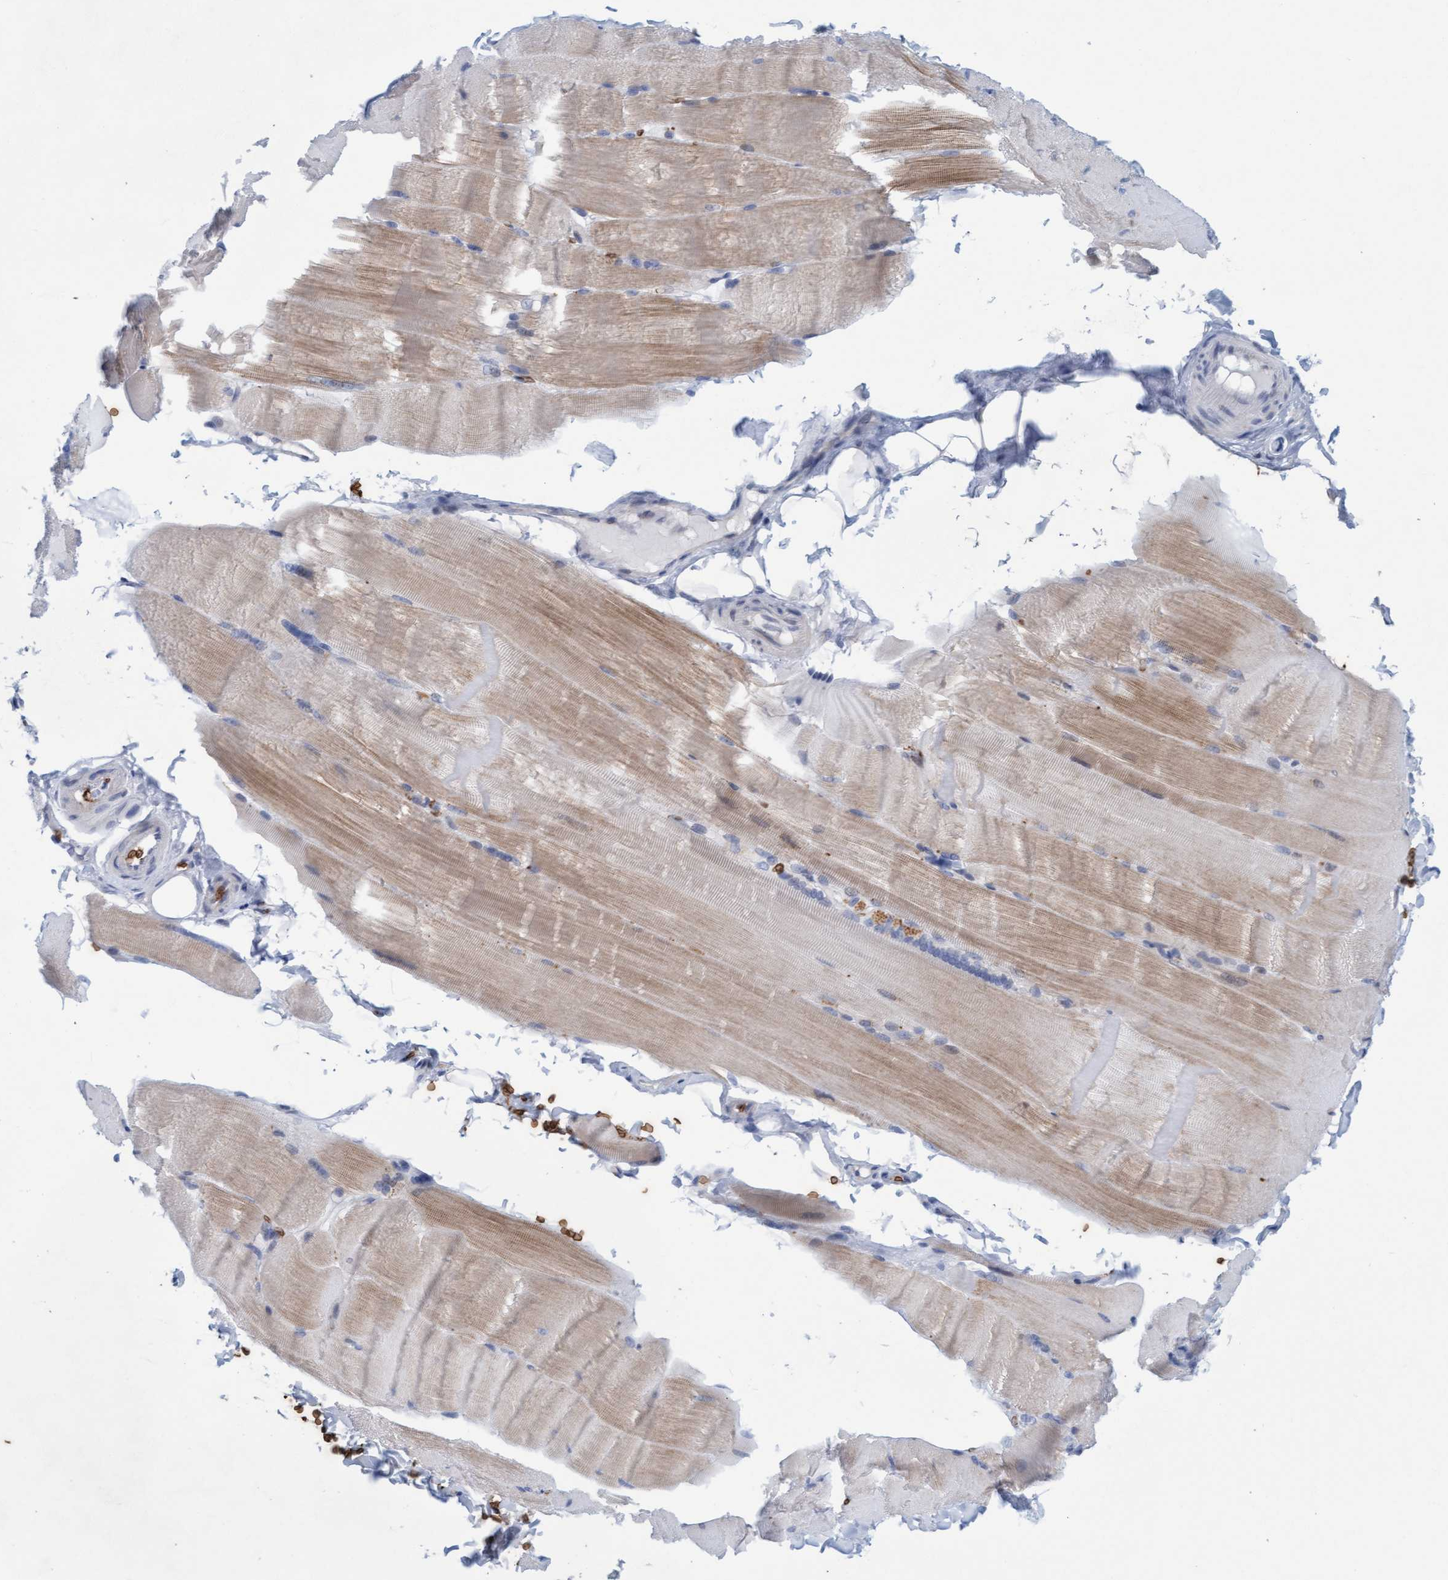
{"staining": {"intensity": "weak", "quantity": ">75%", "location": "cytoplasmic/membranous"}, "tissue": "skeletal muscle", "cell_type": "Myocytes", "image_type": "normal", "snomed": [{"axis": "morphology", "description": "Normal tissue, NOS"}, {"axis": "topography", "description": "Skin"}, {"axis": "topography", "description": "Skeletal muscle"}], "caption": "Weak cytoplasmic/membranous staining for a protein is seen in approximately >75% of myocytes of normal skeletal muscle using immunohistochemistry (IHC).", "gene": "SPEM2", "patient": {"sex": "male", "age": 83}}